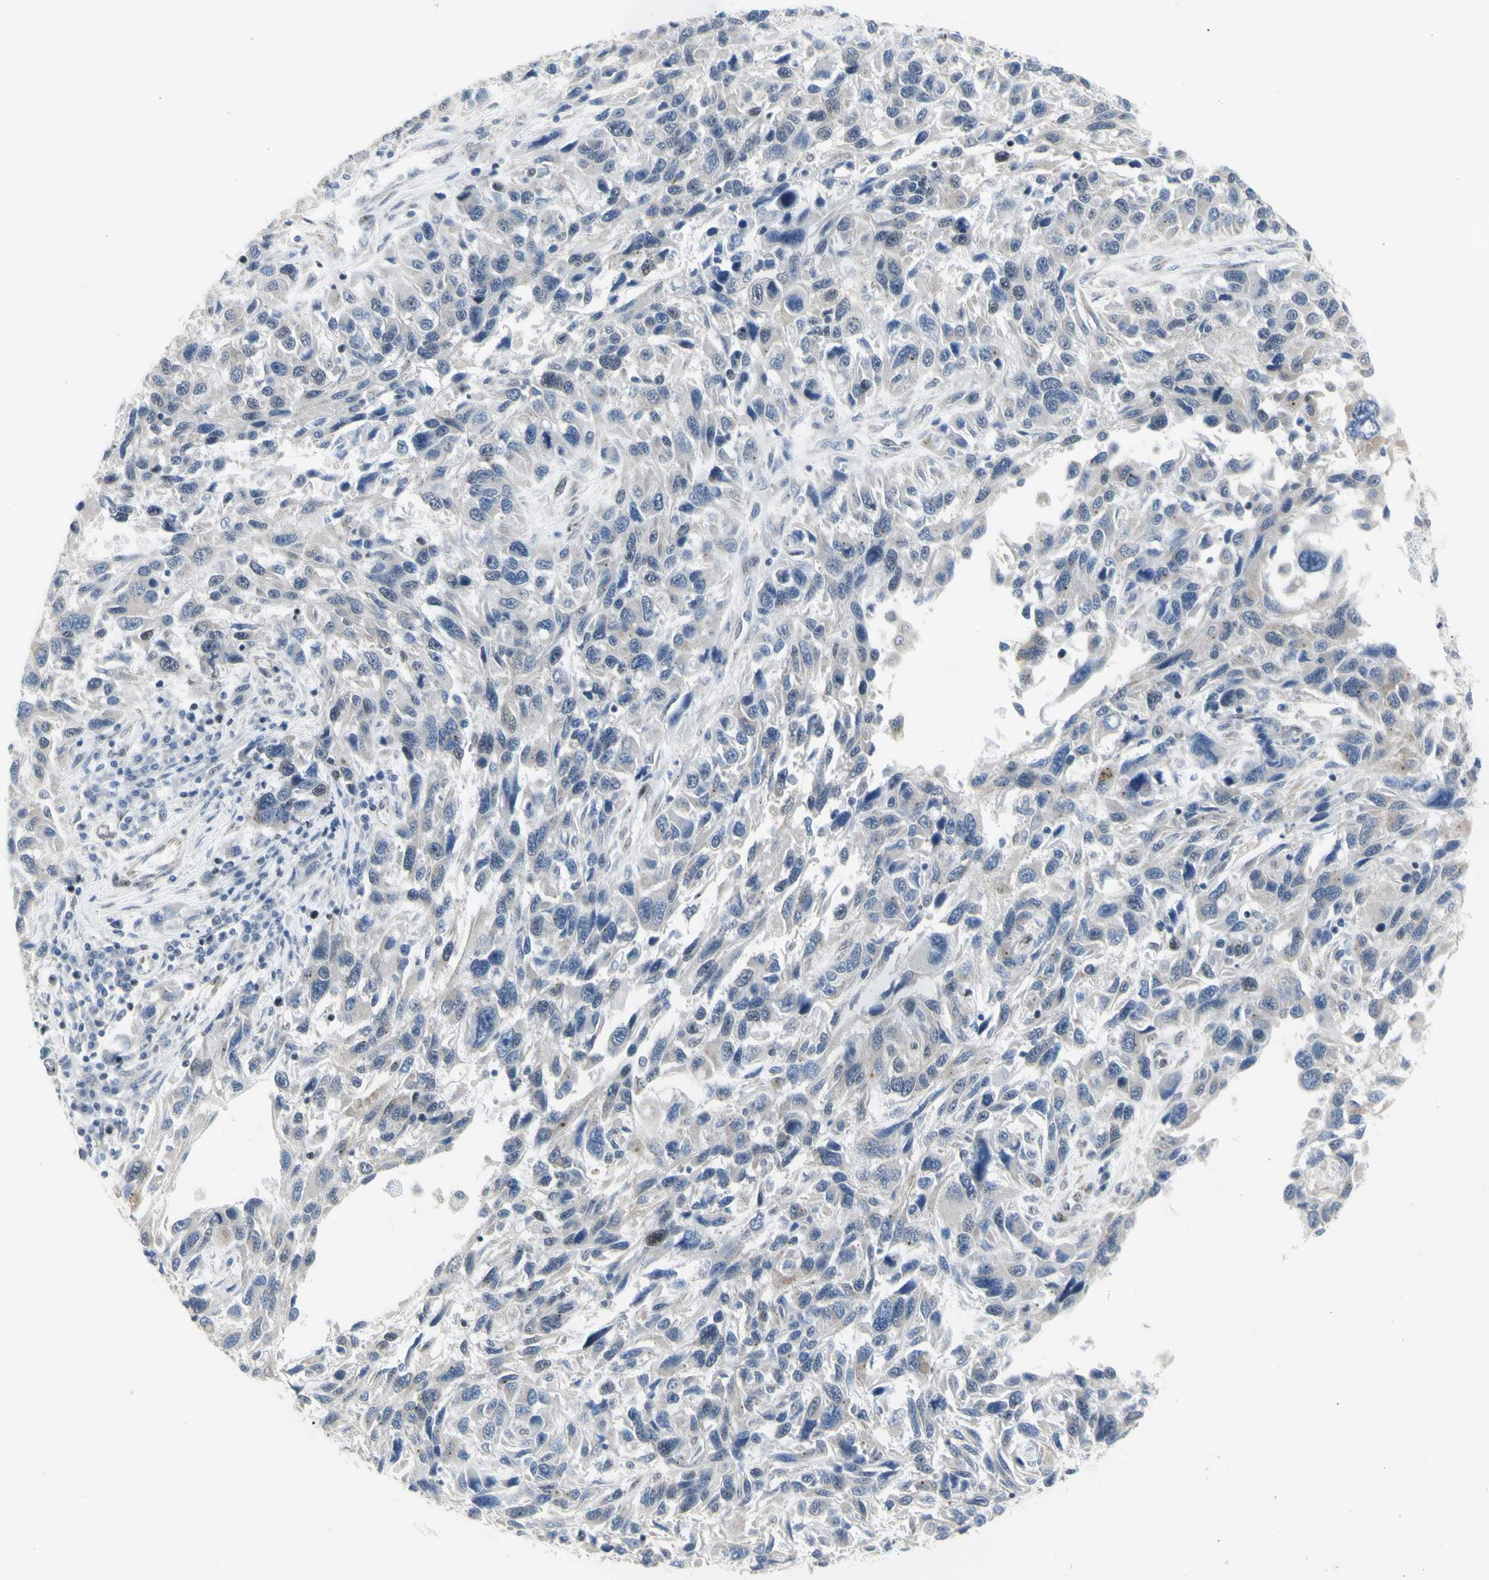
{"staining": {"intensity": "negative", "quantity": "none", "location": "none"}, "tissue": "melanoma", "cell_type": "Tumor cells", "image_type": "cancer", "snomed": [{"axis": "morphology", "description": "Malignant melanoma, NOS"}, {"axis": "topography", "description": "Skin"}], "caption": "A photomicrograph of human melanoma is negative for staining in tumor cells. (DAB (3,3'-diaminobenzidine) immunohistochemistry (IHC) visualized using brightfield microscopy, high magnification).", "gene": "DHRS7B", "patient": {"sex": "male", "age": 53}}